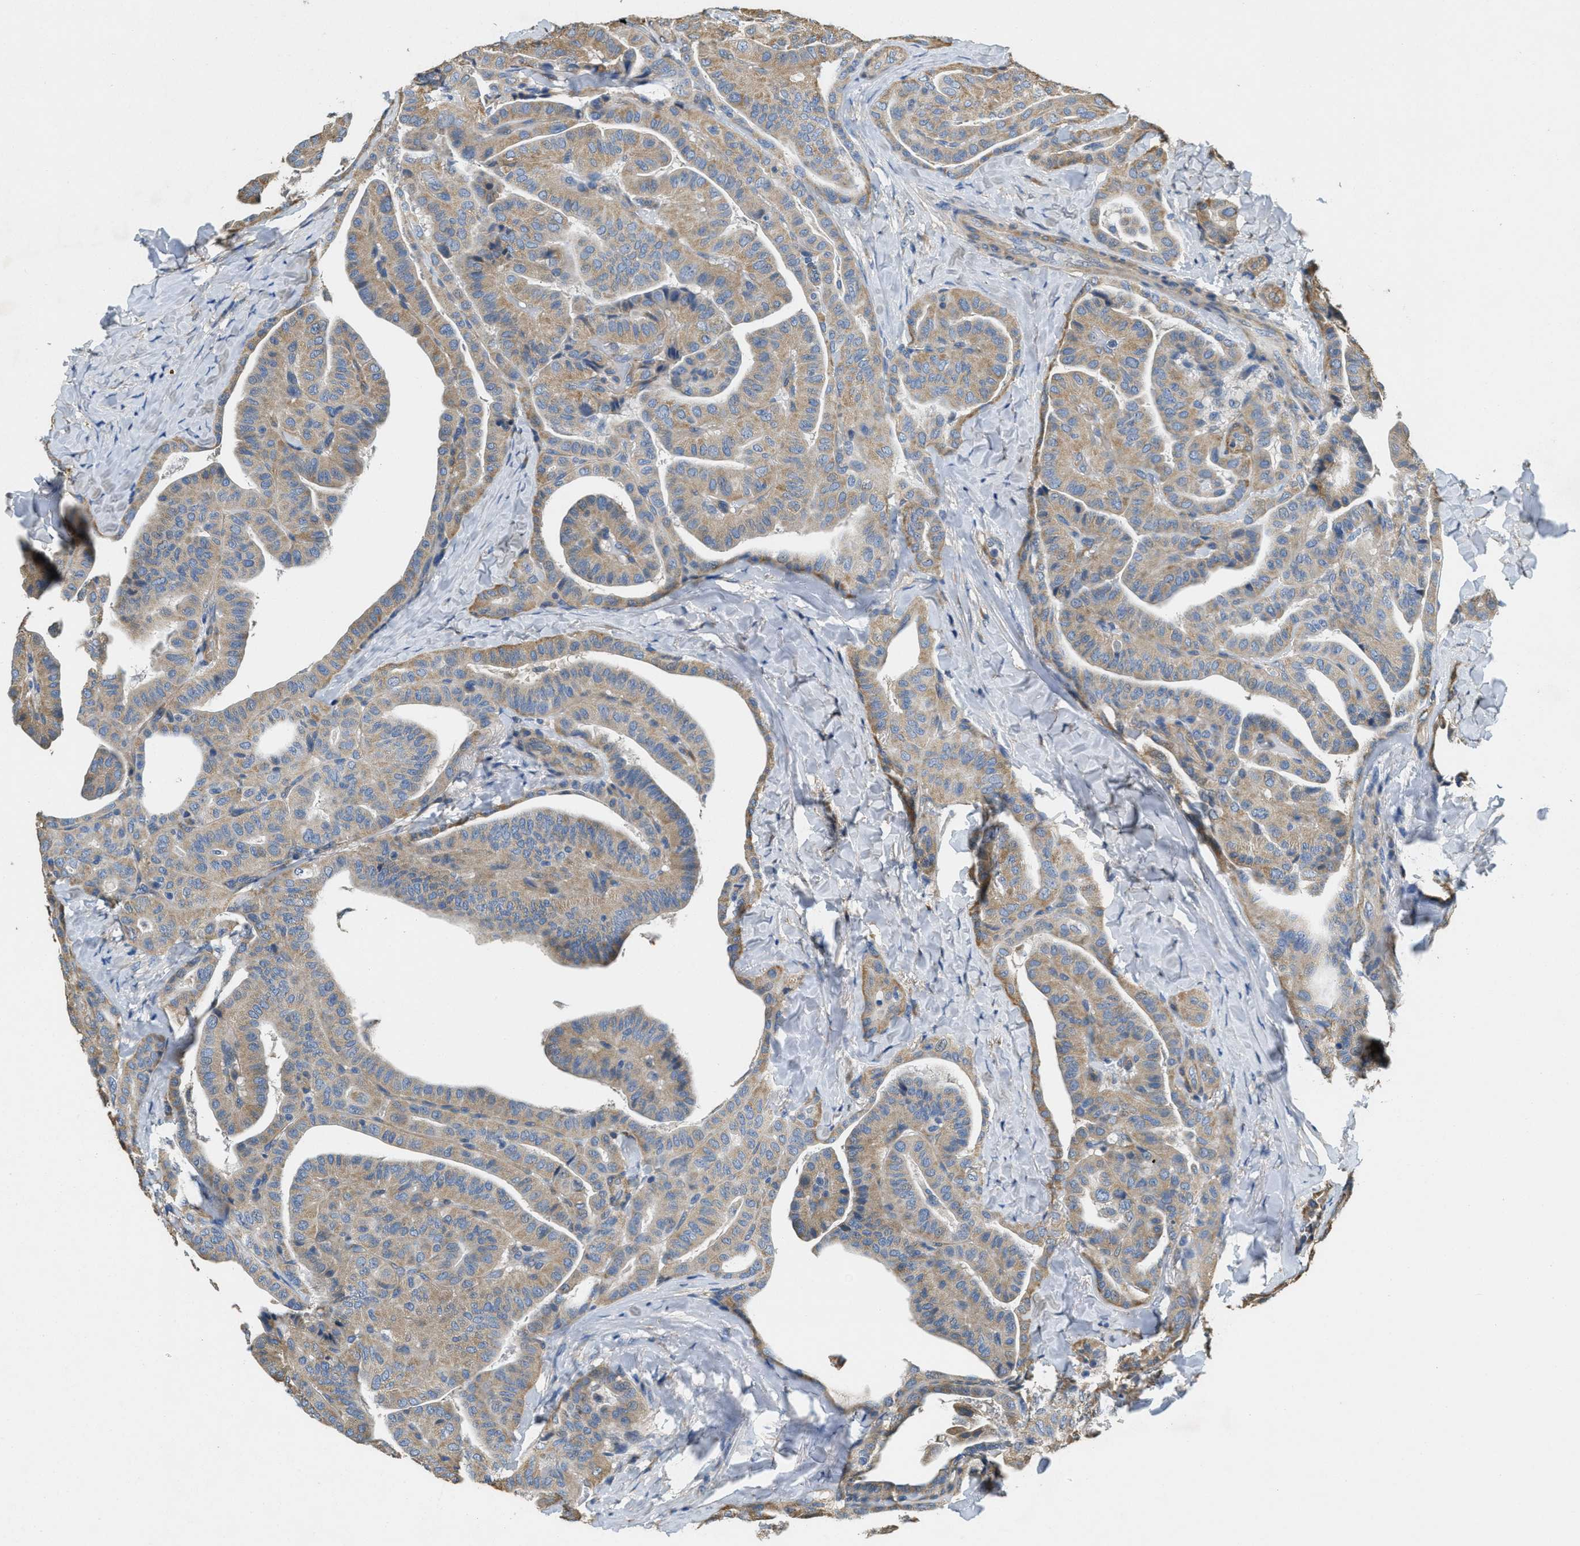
{"staining": {"intensity": "moderate", "quantity": ">75%", "location": "cytoplasmic/membranous"}, "tissue": "thyroid cancer", "cell_type": "Tumor cells", "image_type": "cancer", "snomed": [{"axis": "morphology", "description": "Papillary adenocarcinoma, NOS"}, {"axis": "topography", "description": "Thyroid gland"}], "caption": "Immunohistochemical staining of thyroid cancer displays medium levels of moderate cytoplasmic/membranous protein positivity in about >75% of tumor cells. (Brightfield microscopy of DAB IHC at high magnification).", "gene": "TOMM70", "patient": {"sex": "male", "age": 77}}